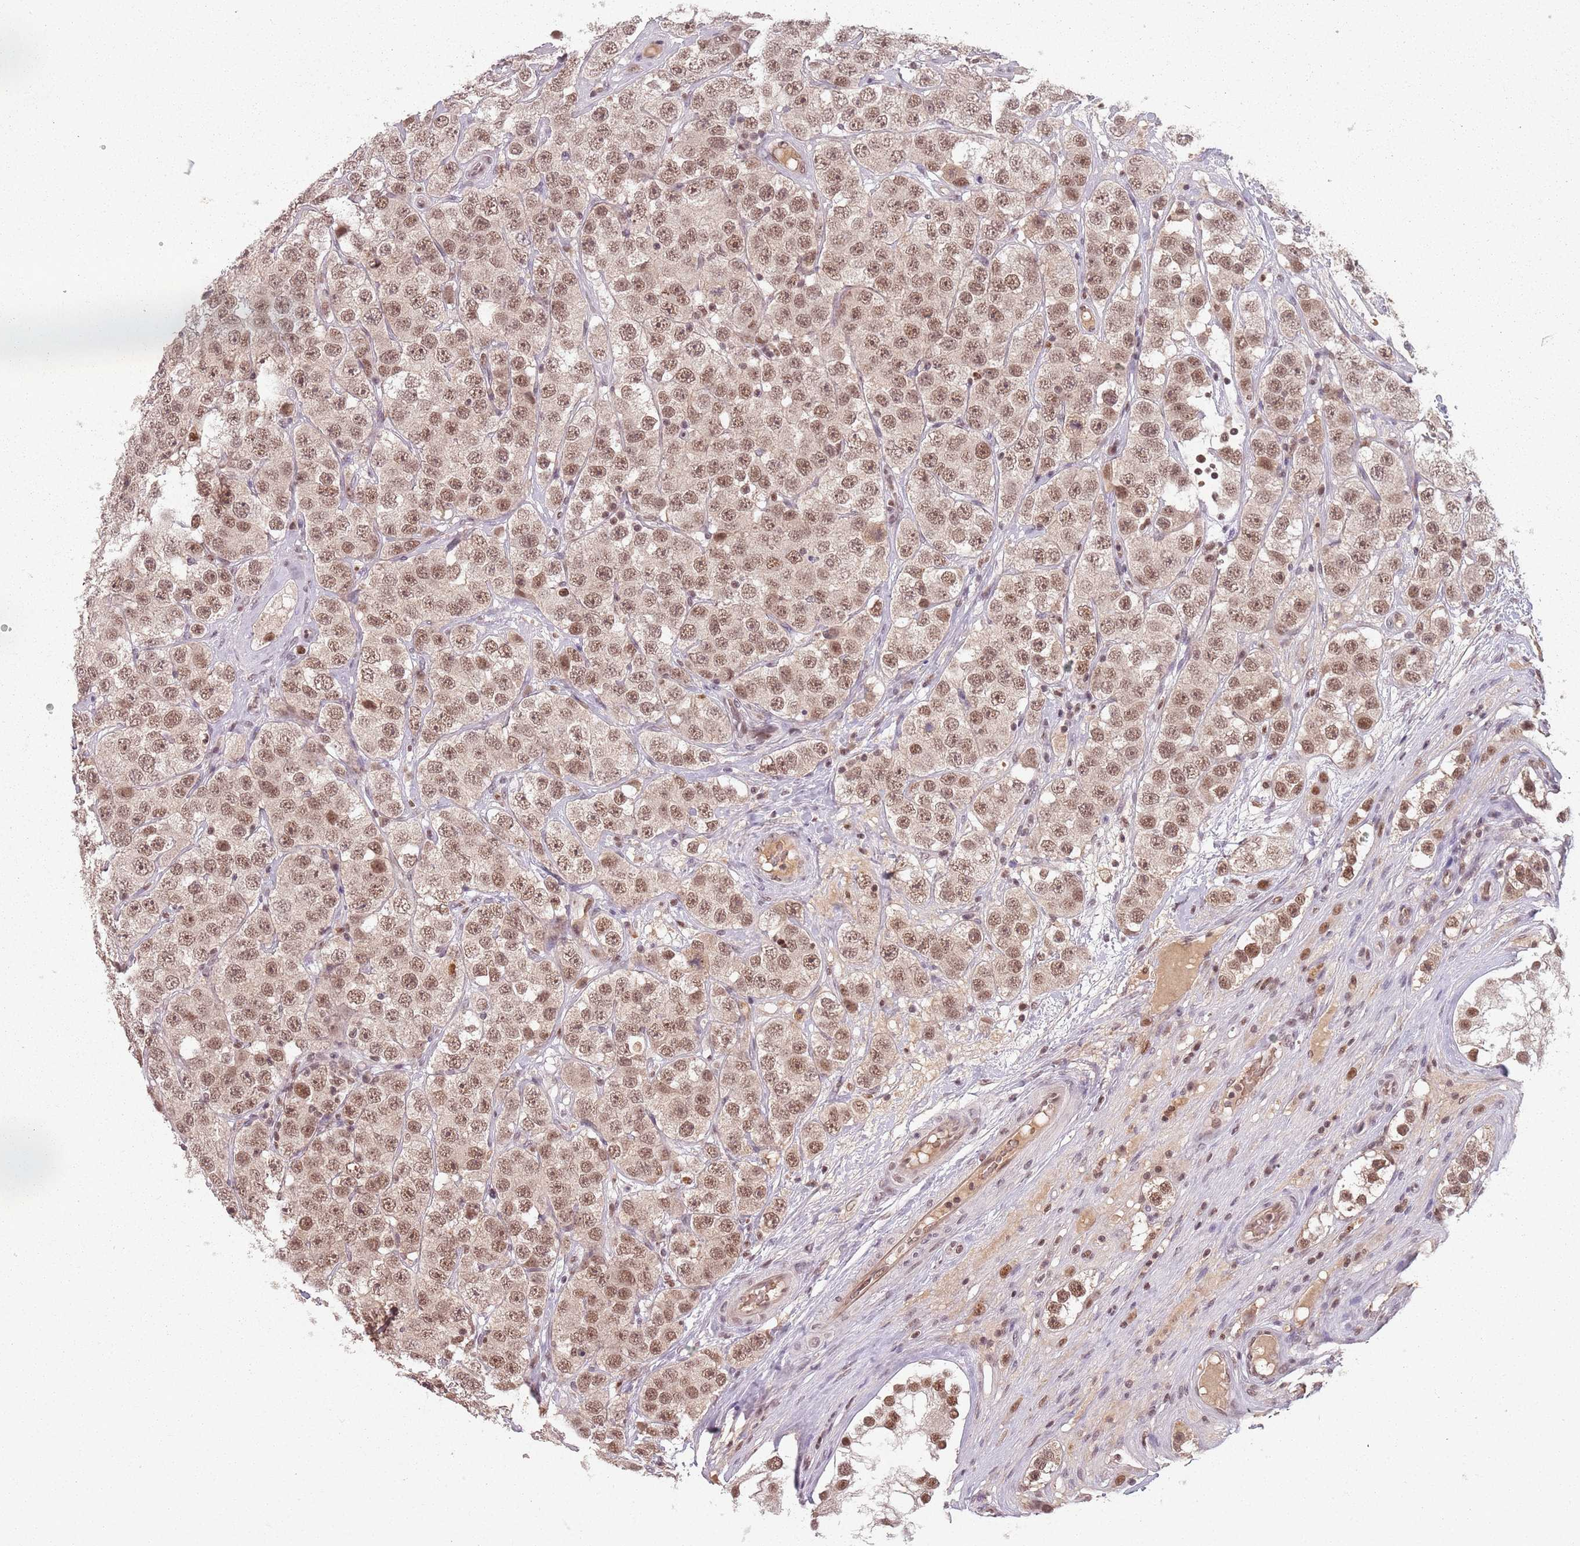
{"staining": {"intensity": "moderate", "quantity": ">75%", "location": "nuclear"}, "tissue": "testis cancer", "cell_type": "Tumor cells", "image_type": "cancer", "snomed": [{"axis": "morphology", "description": "Seminoma, NOS"}, {"axis": "topography", "description": "Testis"}], "caption": "A histopathology image of testis cancer stained for a protein displays moderate nuclear brown staining in tumor cells.", "gene": "NCBP1", "patient": {"sex": "male", "age": 28}}